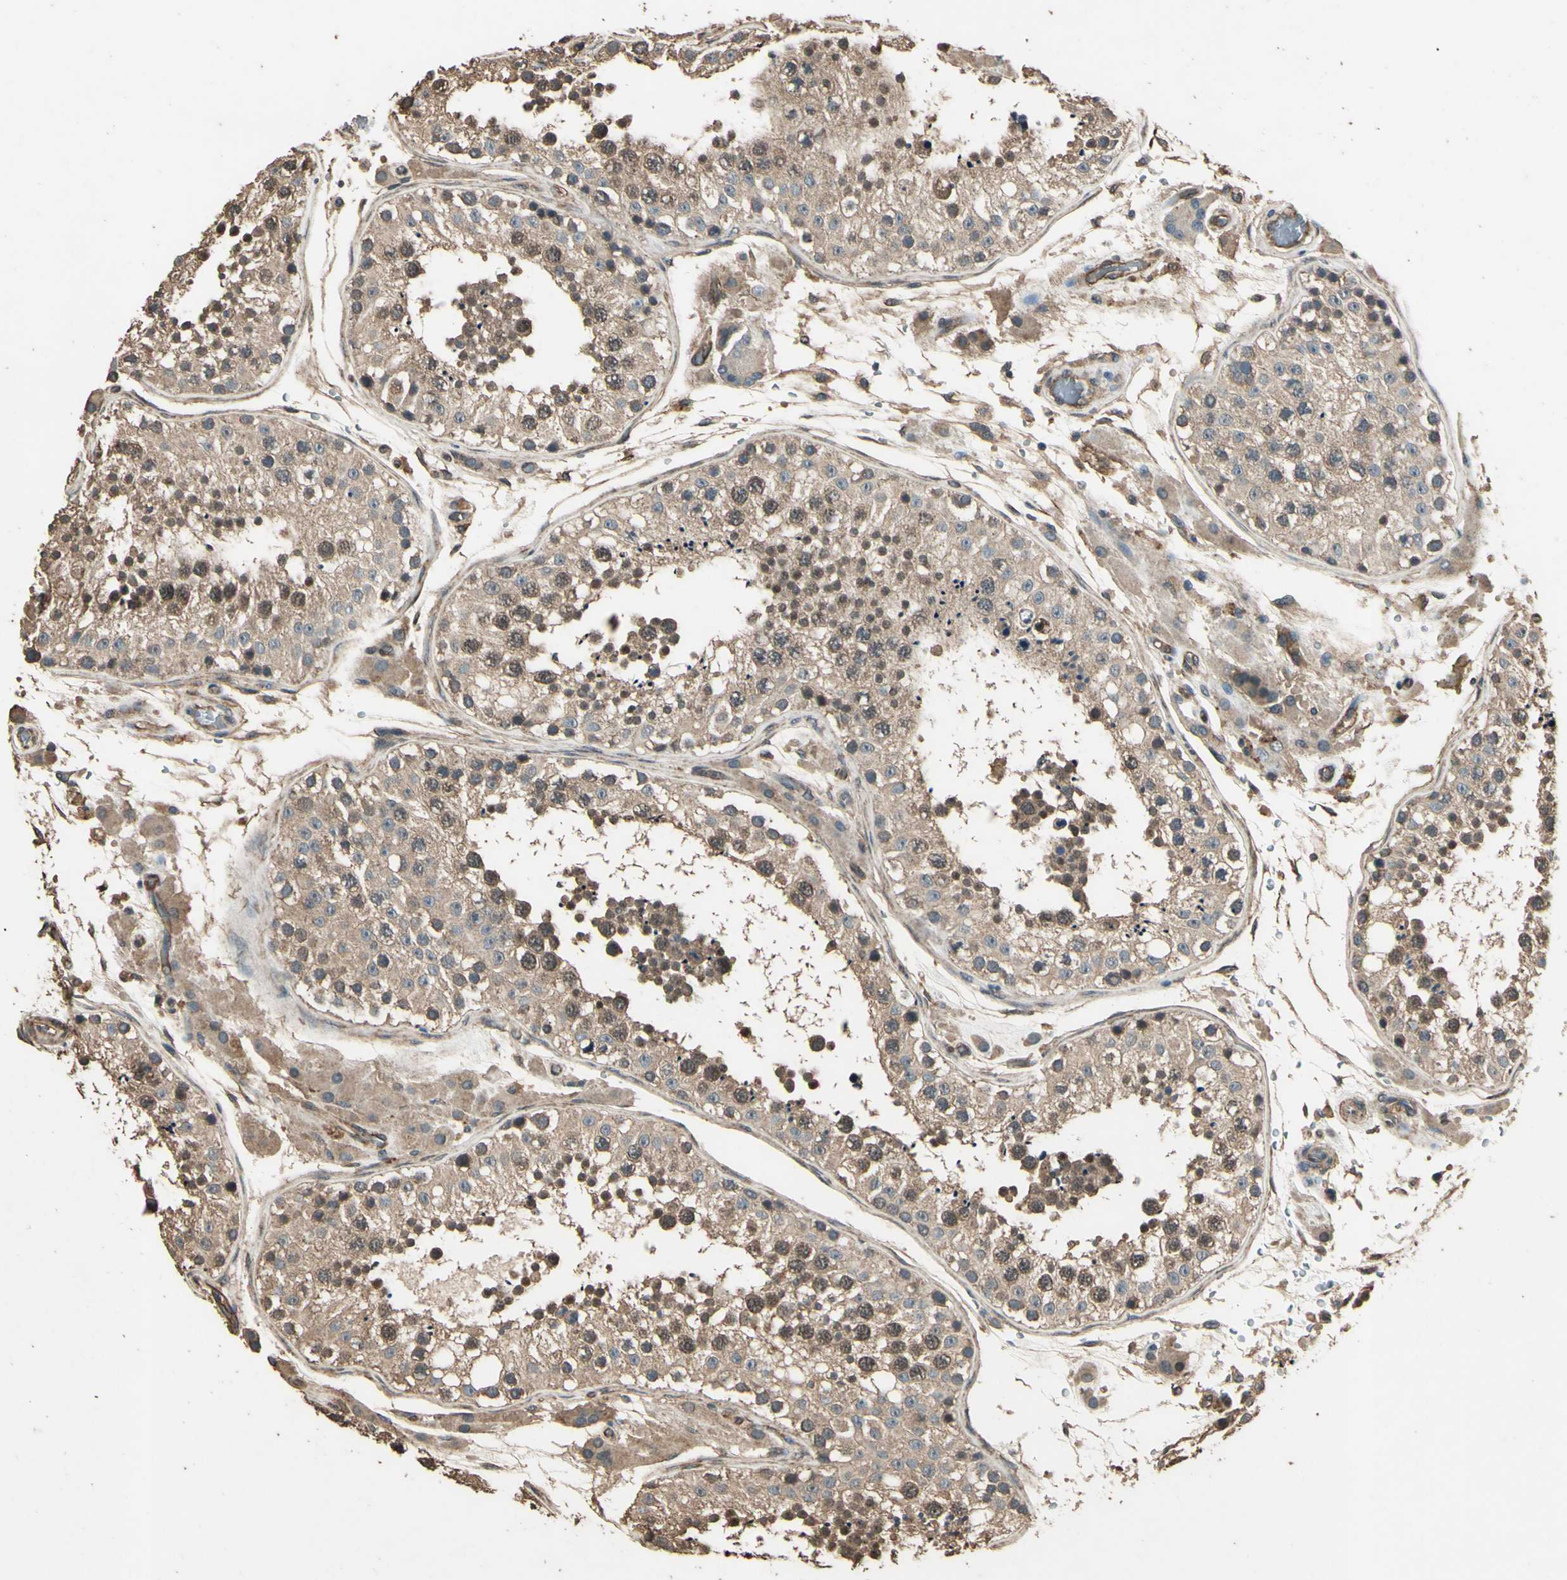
{"staining": {"intensity": "moderate", "quantity": ">75%", "location": "cytoplasmic/membranous"}, "tissue": "testis", "cell_type": "Cells in seminiferous ducts", "image_type": "normal", "snomed": [{"axis": "morphology", "description": "Normal tissue, NOS"}, {"axis": "topography", "description": "Testis"}, {"axis": "topography", "description": "Epididymis"}], "caption": "IHC photomicrograph of unremarkable testis stained for a protein (brown), which shows medium levels of moderate cytoplasmic/membranous staining in approximately >75% of cells in seminiferous ducts.", "gene": "TSPO", "patient": {"sex": "male", "age": 26}}